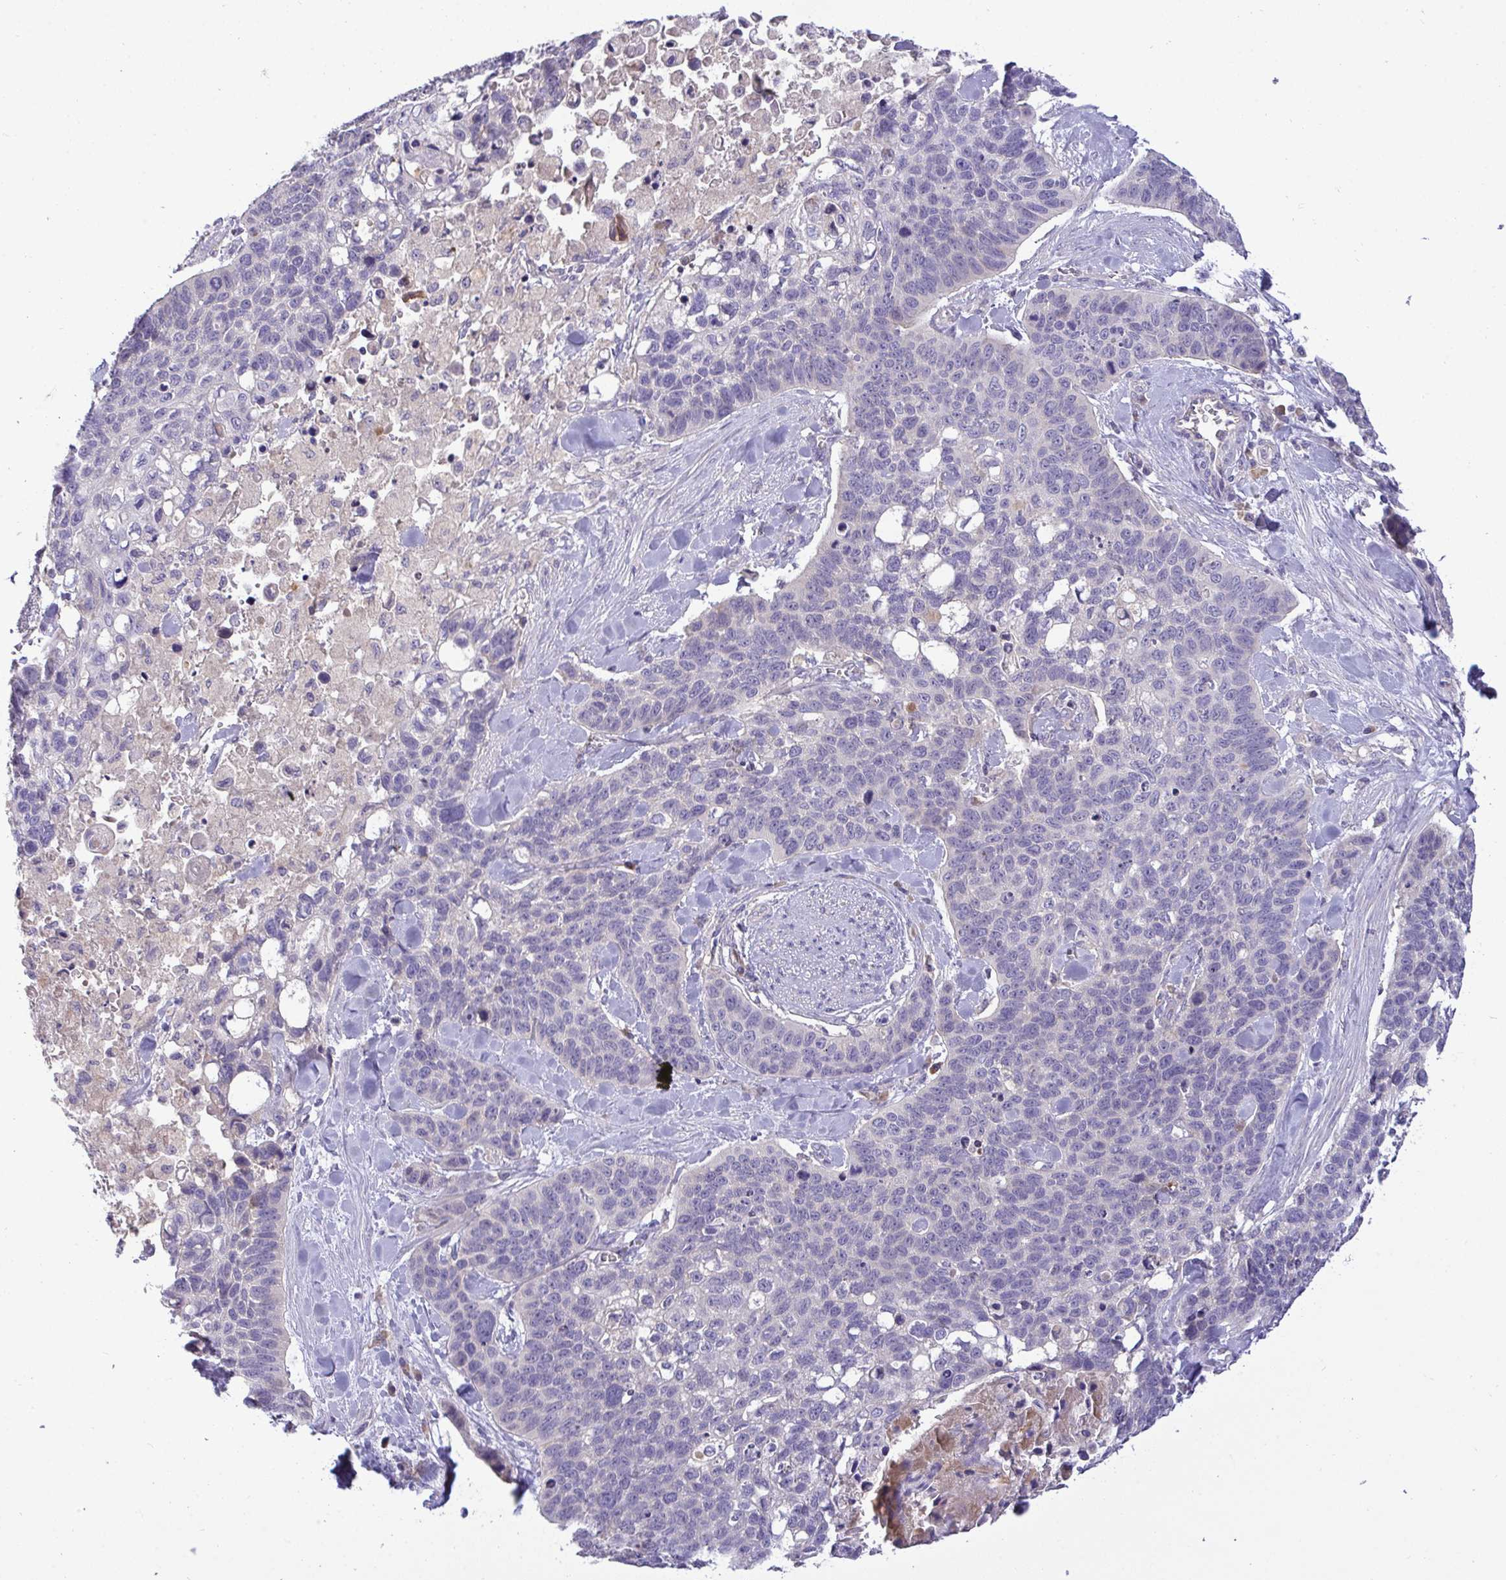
{"staining": {"intensity": "negative", "quantity": "none", "location": "none"}, "tissue": "lung cancer", "cell_type": "Tumor cells", "image_type": "cancer", "snomed": [{"axis": "morphology", "description": "Squamous cell carcinoma, NOS"}, {"axis": "topography", "description": "Lung"}], "caption": "High power microscopy micrograph of an immunohistochemistry (IHC) image of lung cancer (squamous cell carcinoma), revealing no significant positivity in tumor cells.", "gene": "ZNF581", "patient": {"sex": "male", "age": 62}}